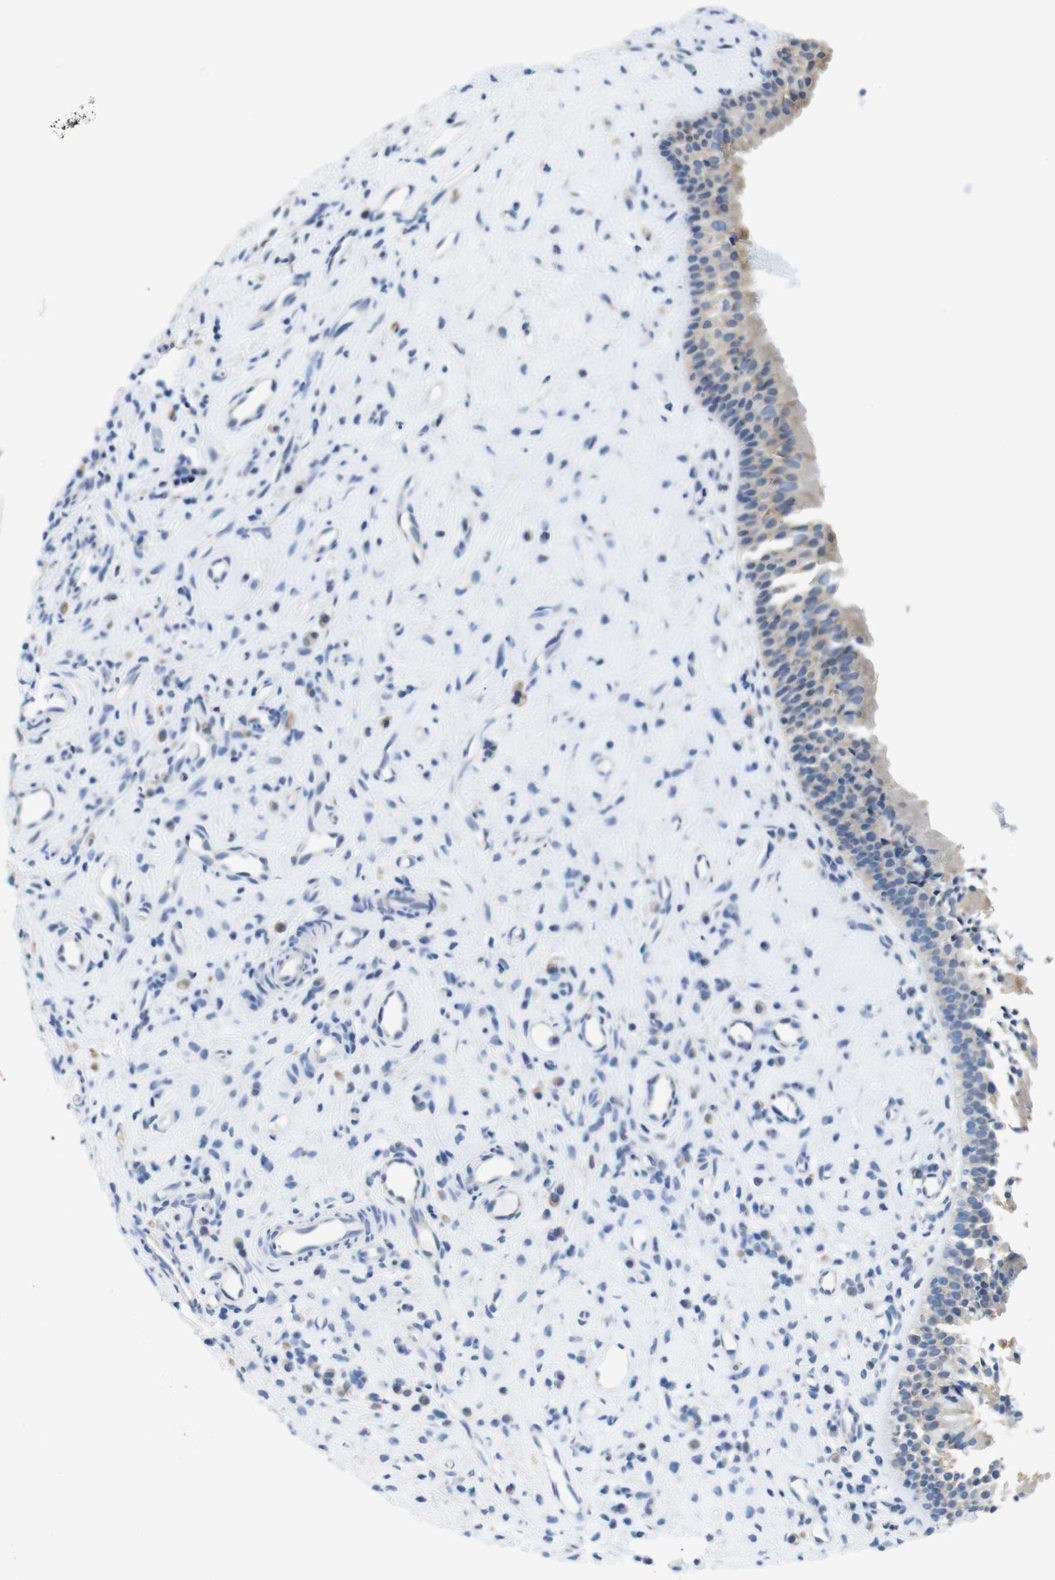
{"staining": {"intensity": "weak", "quantity": "<25%", "location": "cytoplasmic/membranous"}, "tissue": "nasopharynx", "cell_type": "Respiratory epithelial cells", "image_type": "normal", "snomed": [{"axis": "morphology", "description": "Normal tissue, NOS"}, {"axis": "topography", "description": "Nasopharynx"}], "caption": "Immunohistochemistry image of unremarkable nasopharynx stained for a protein (brown), which demonstrates no expression in respiratory epithelial cells. (Stains: DAB (3,3'-diaminobenzidine) IHC with hematoxylin counter stain, Microscopy: brightfield microscopy at high magnification).", "gene": "NEBL", "patient": {"sex": "female", "age": 51}}